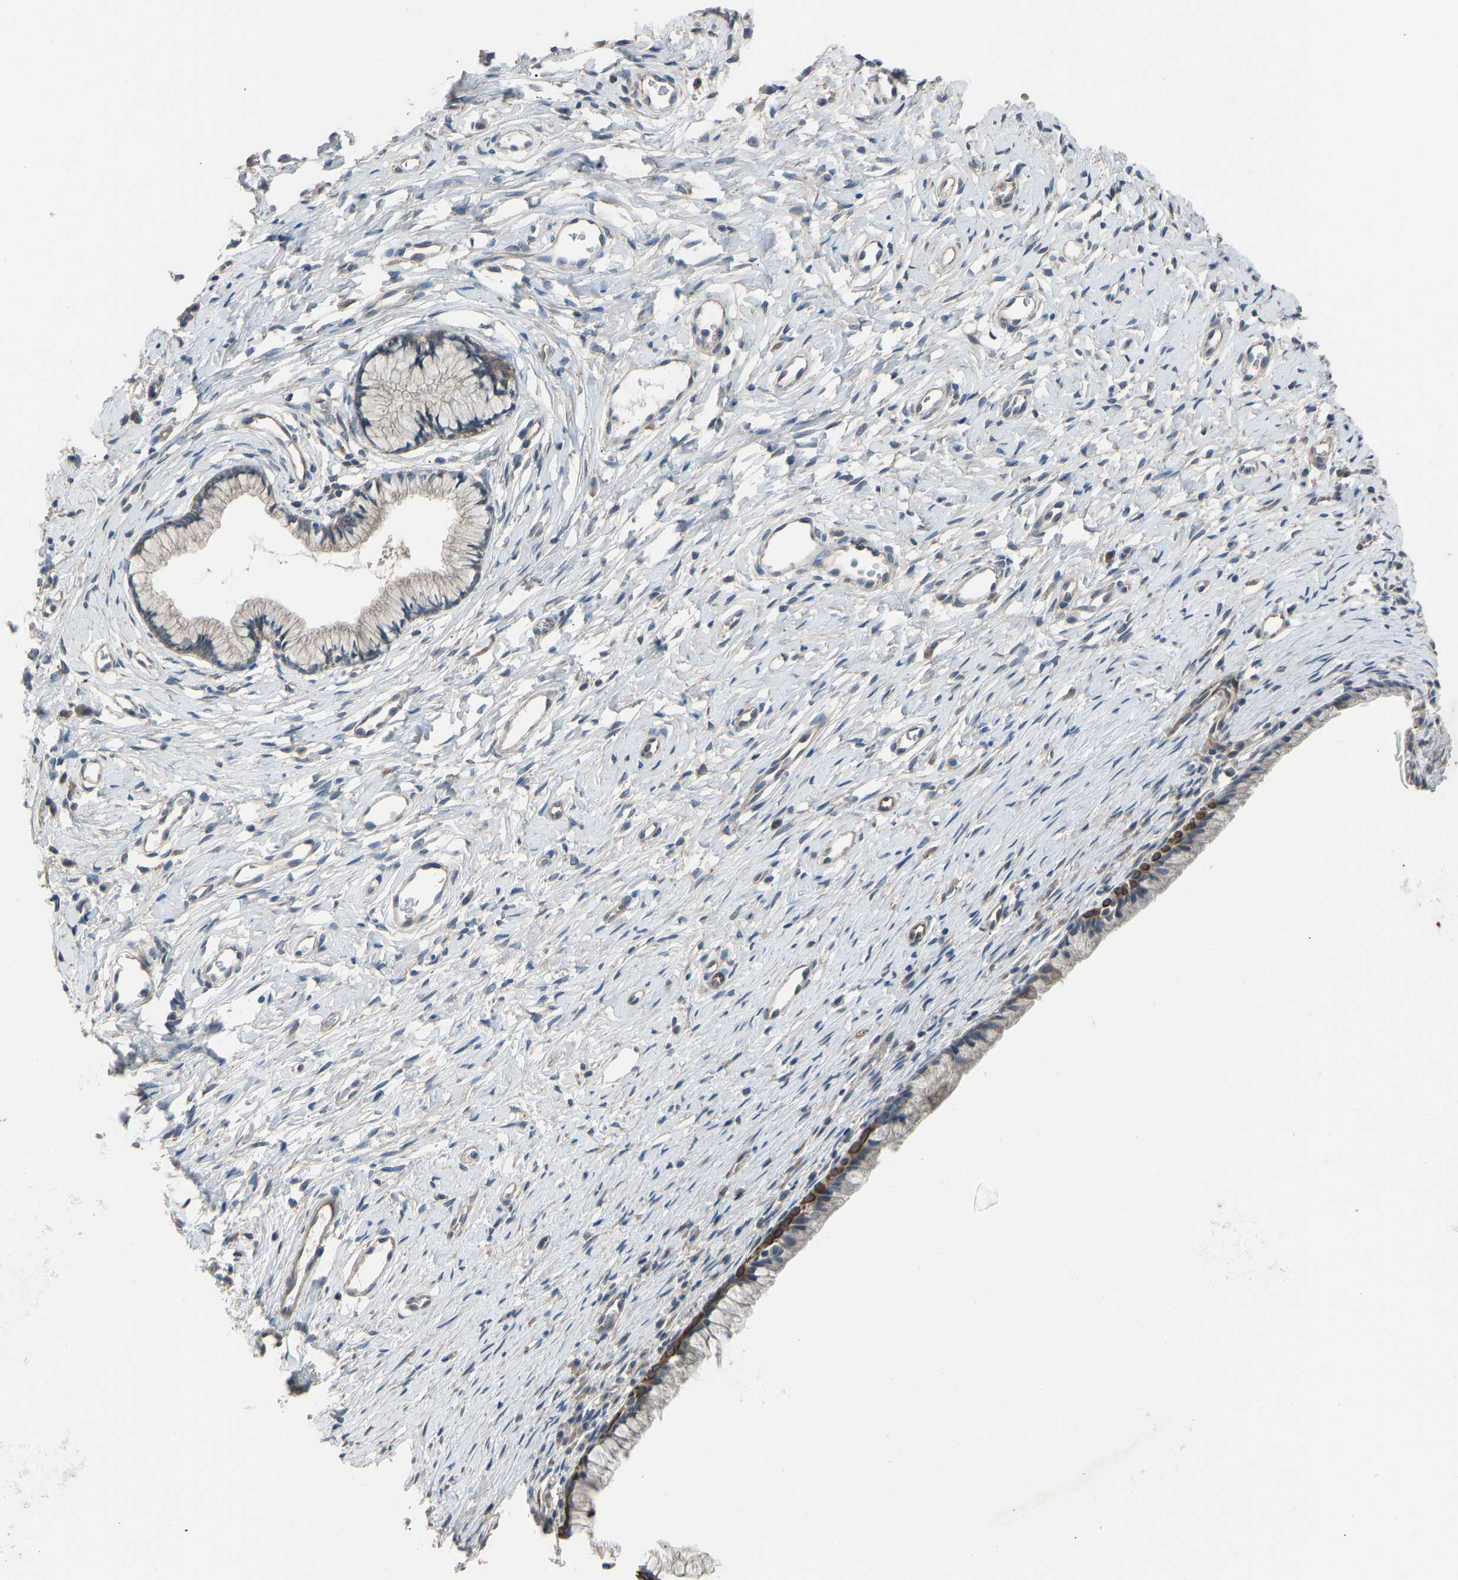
{"staining": {"intensity": "moderate", "quantity": "25%-75%", "location": "cytoplasmic/membranous"}, "tissue": "cervix", "cell_type": "Glandular cells", "image_type": "normal", "snomed": [{"axis": "morphology", "description": "Normal tissue, NOS"}, {"axis": "topography", "description": "Cervix"}], "caption": "This is an image of immunohistochemistry (IHC) staining of unremarkable cervix, which shows moderate staining in the cytoplasmic/membranous of glandular cells.", "gene": "SLC43A1", "patient": {"sex": "female", "age": 77}}